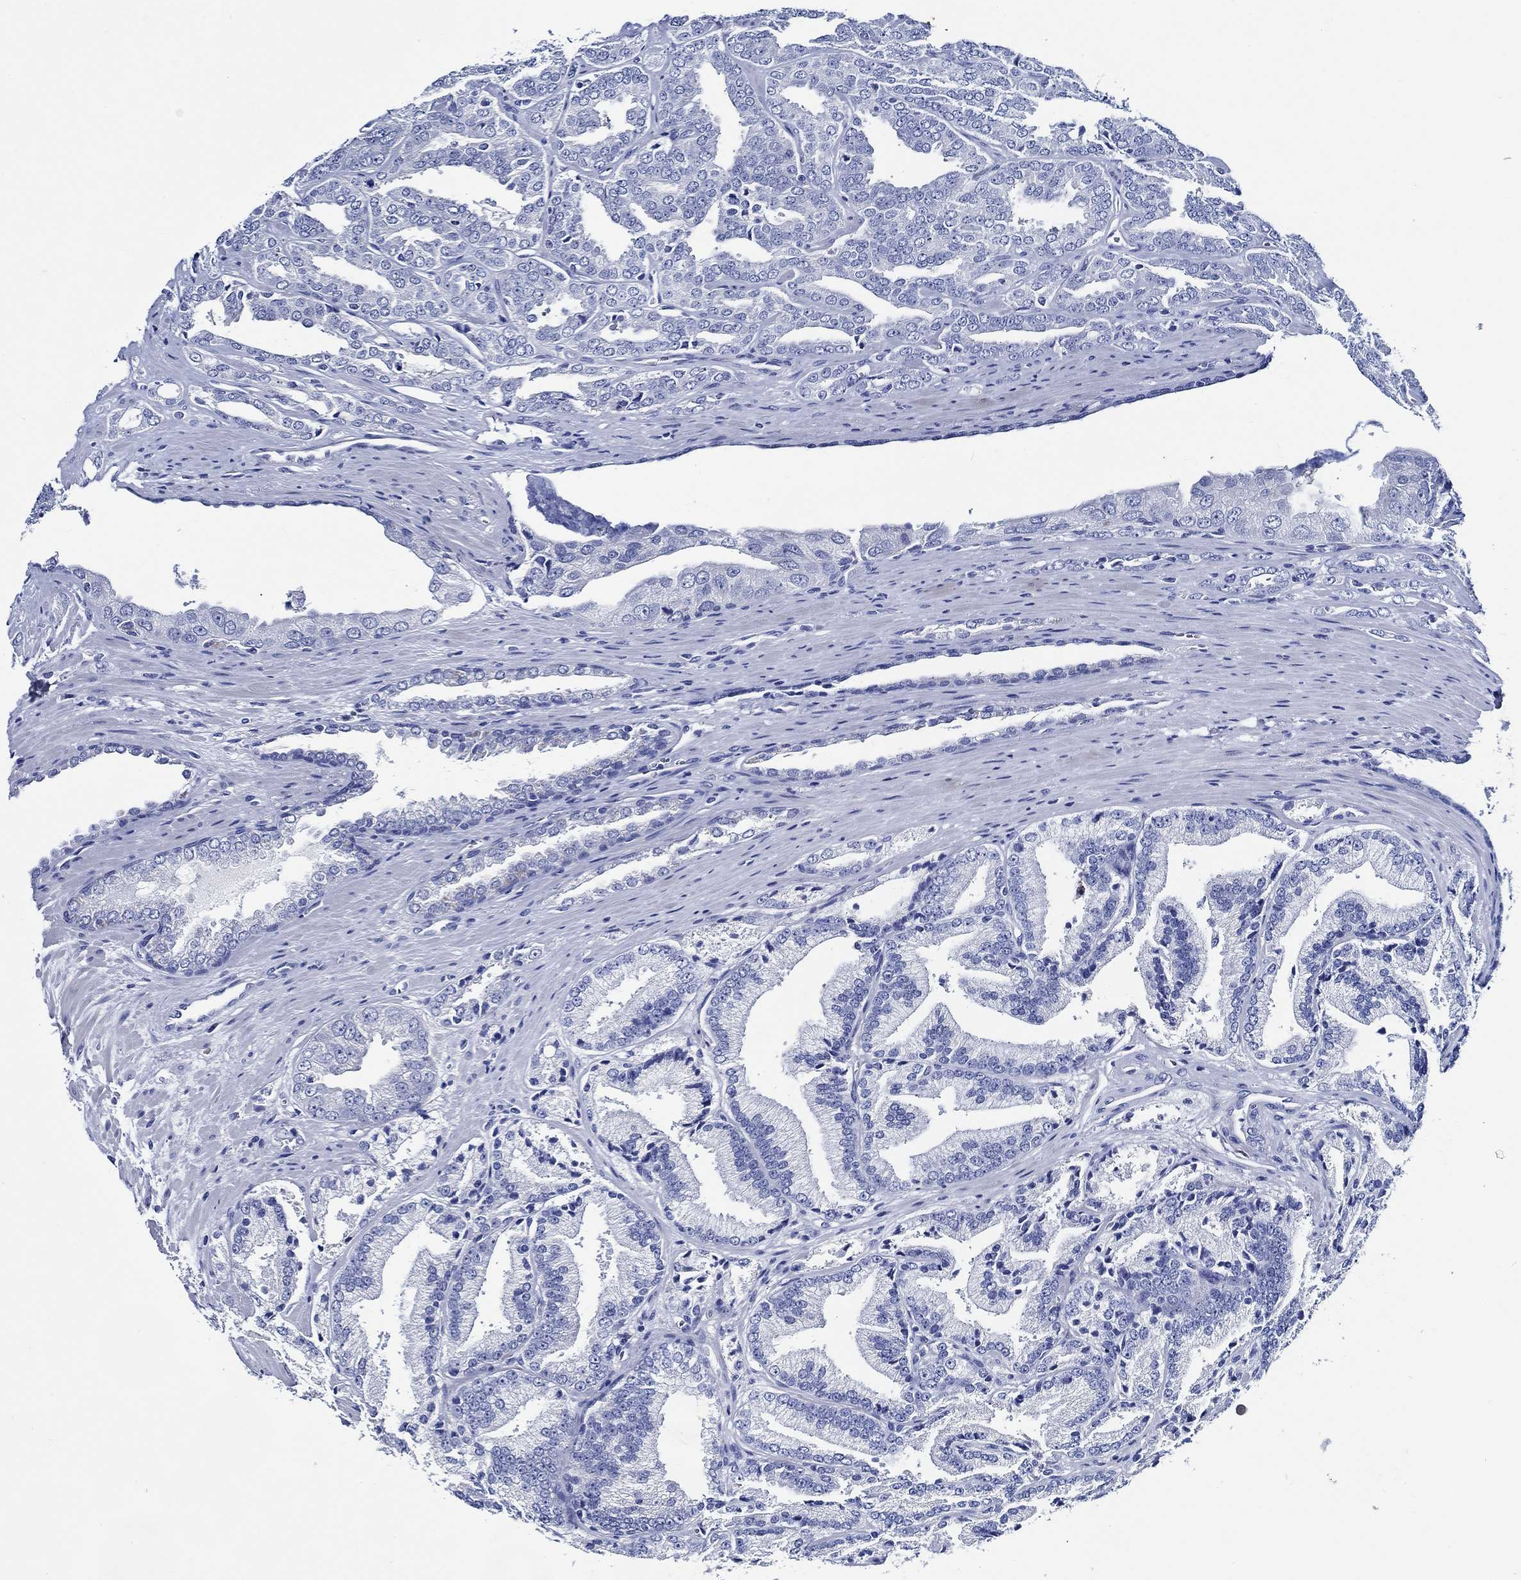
{"staining": {"intensity": "negative", "quantity": "none", "location": "none"}, "tissue": "prostate cancer", "cell_type": "Tumor cells", "image_type": "cancer", "snomed": [{"axis": "morphology", "description": "Adenocarcinoma, NOS"}, {"axis": "morphology", "description": "Adenocarcinoma, High grade"}, {"axis": "topography", "description": "Prostate"}], "caption": "Immunohistochemistry of human prostate adenocarcinoma displays no staining in tumor cells.", "gene": "WDR62", "patient": {"sex": "male", "age": 70}}